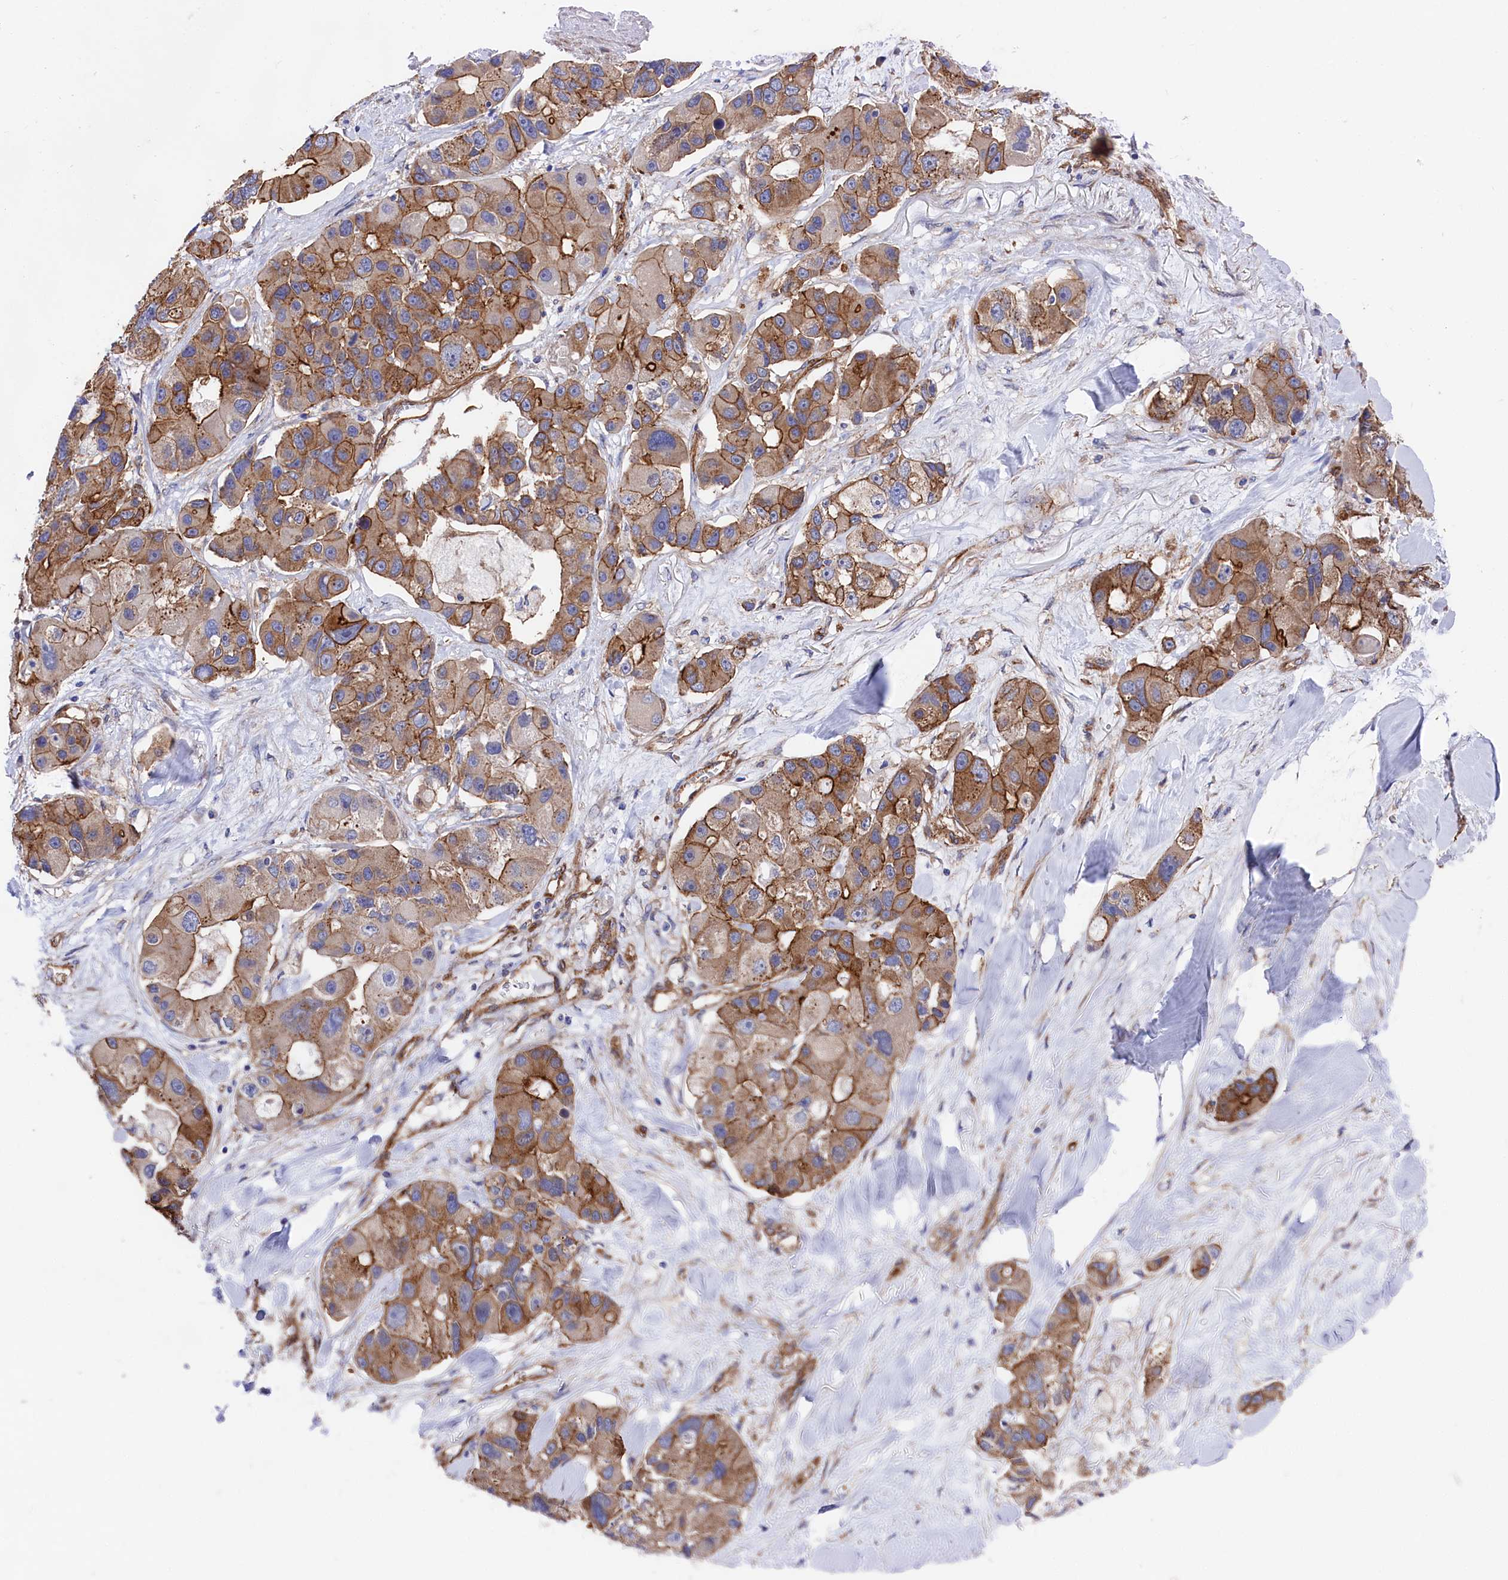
{"staining": {"intensity": "moderate", "quantity": ">75%", "location": "cytoplasmic/membranous"}, "tissue": "lung cancer", "cell_type": "Tumor cells", "image_type": "cancer", "snomed": [{"axis": "morphology", "description": "Adenocarcinoma, NOS"}, {"axis": "topography", "description": "Lung"}], "caption": "Protein expression analysis of lung cancer (adenocarcinoma) displays moderate cytoplasmic/membranous positivity in approximately >75% of tumor cells.", "gene": "TNKS1BP1", "patient": {"sex": "female", "age": 54}}